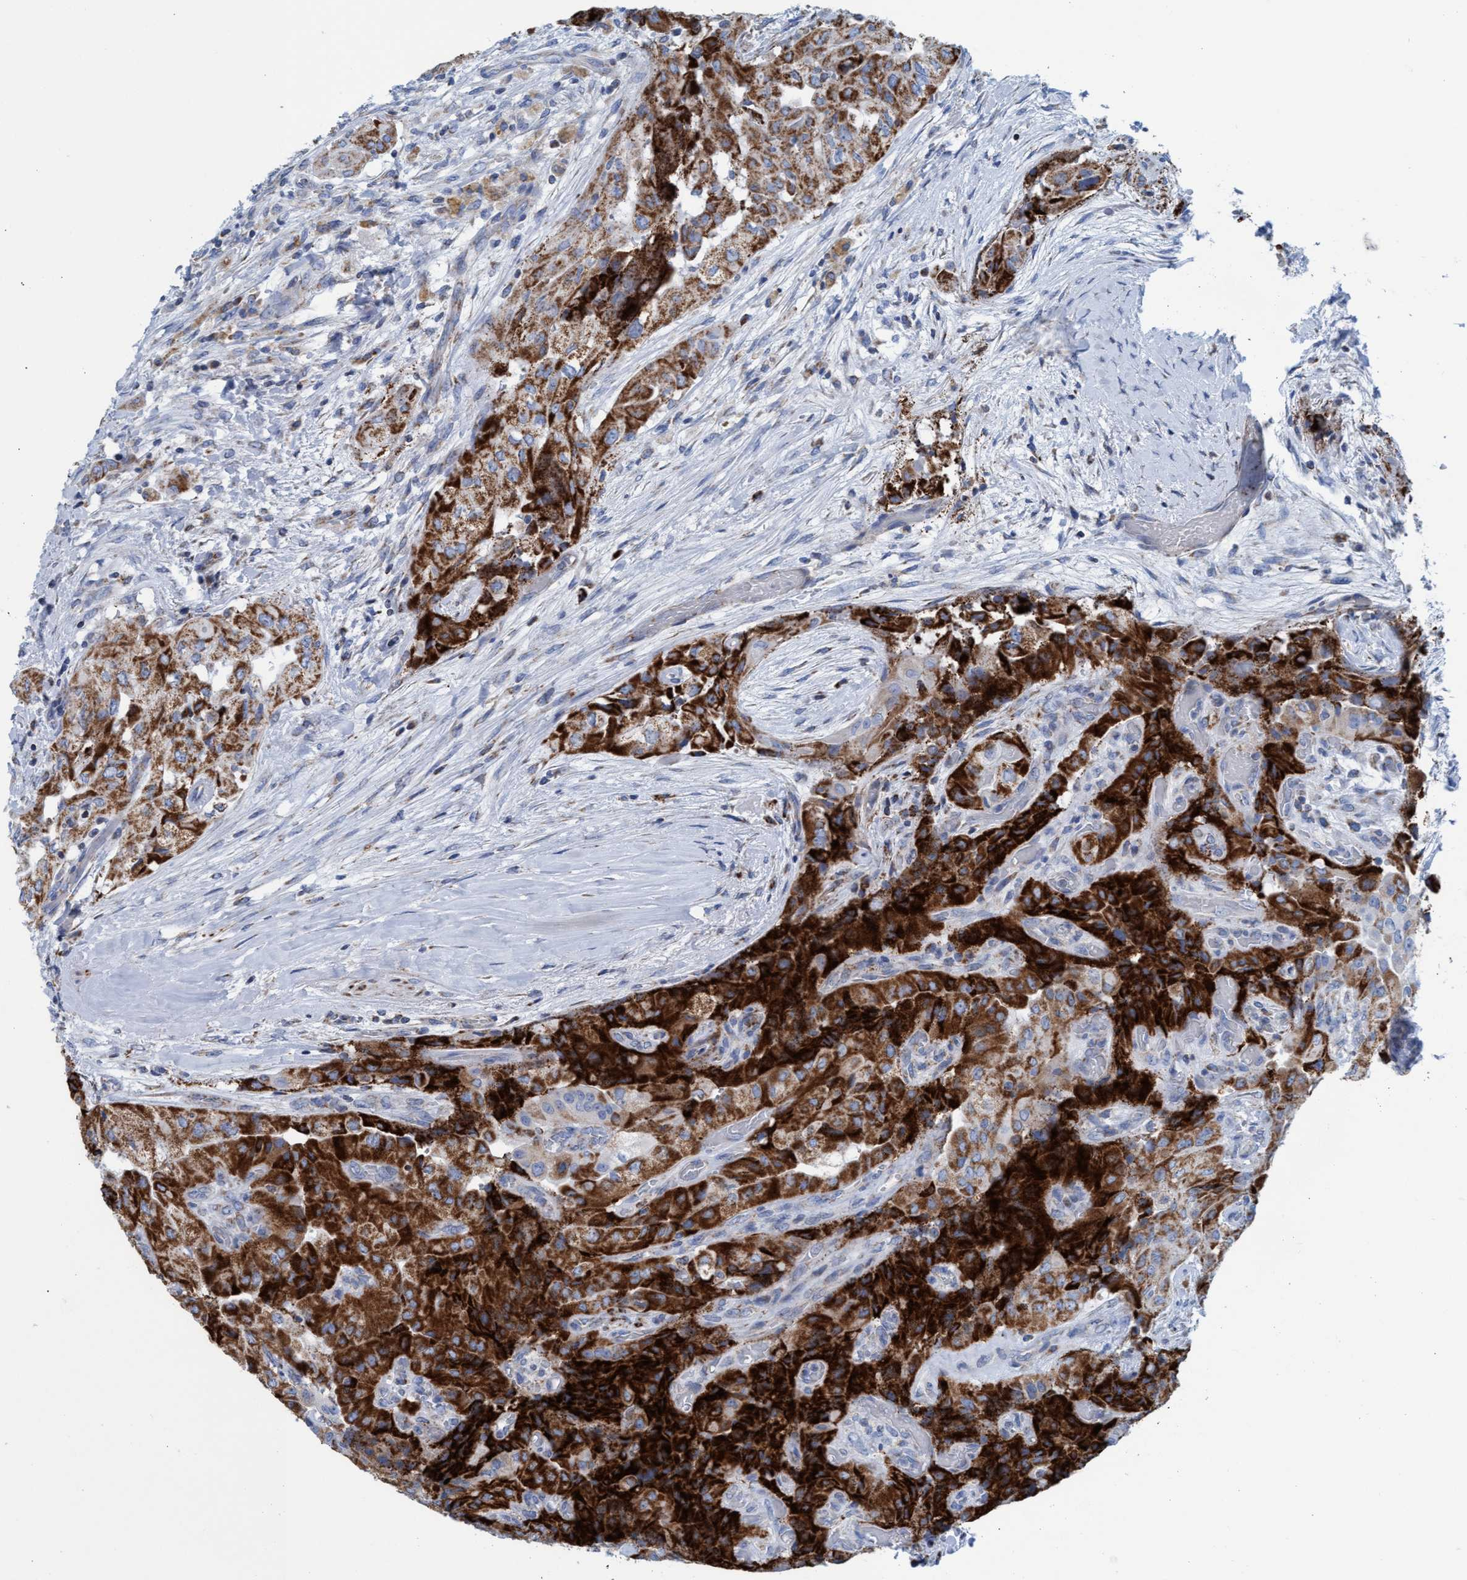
{"staining": {"intensity": "strong", "quantity": ">75%", "location": "cytoplasmic/membranous"}, "tissue": "thyroid cancer", "cell_type": "Tumor cells", "image_type": "cancer", "snomed": [{"axis": "morphology", "description": "Papillary adenocarcinoma, NOS"}, {"axis": "topography", "description": "Thyroid gland"}], "caption": "A histopathology image of thyroid papillary adenocarcinoma stained for a protein exhibits strong cytoplasmic/membranous brown staining in tumor cells.", "gene": "GGA3", "patient": {"sex": "female", "age": 59}}